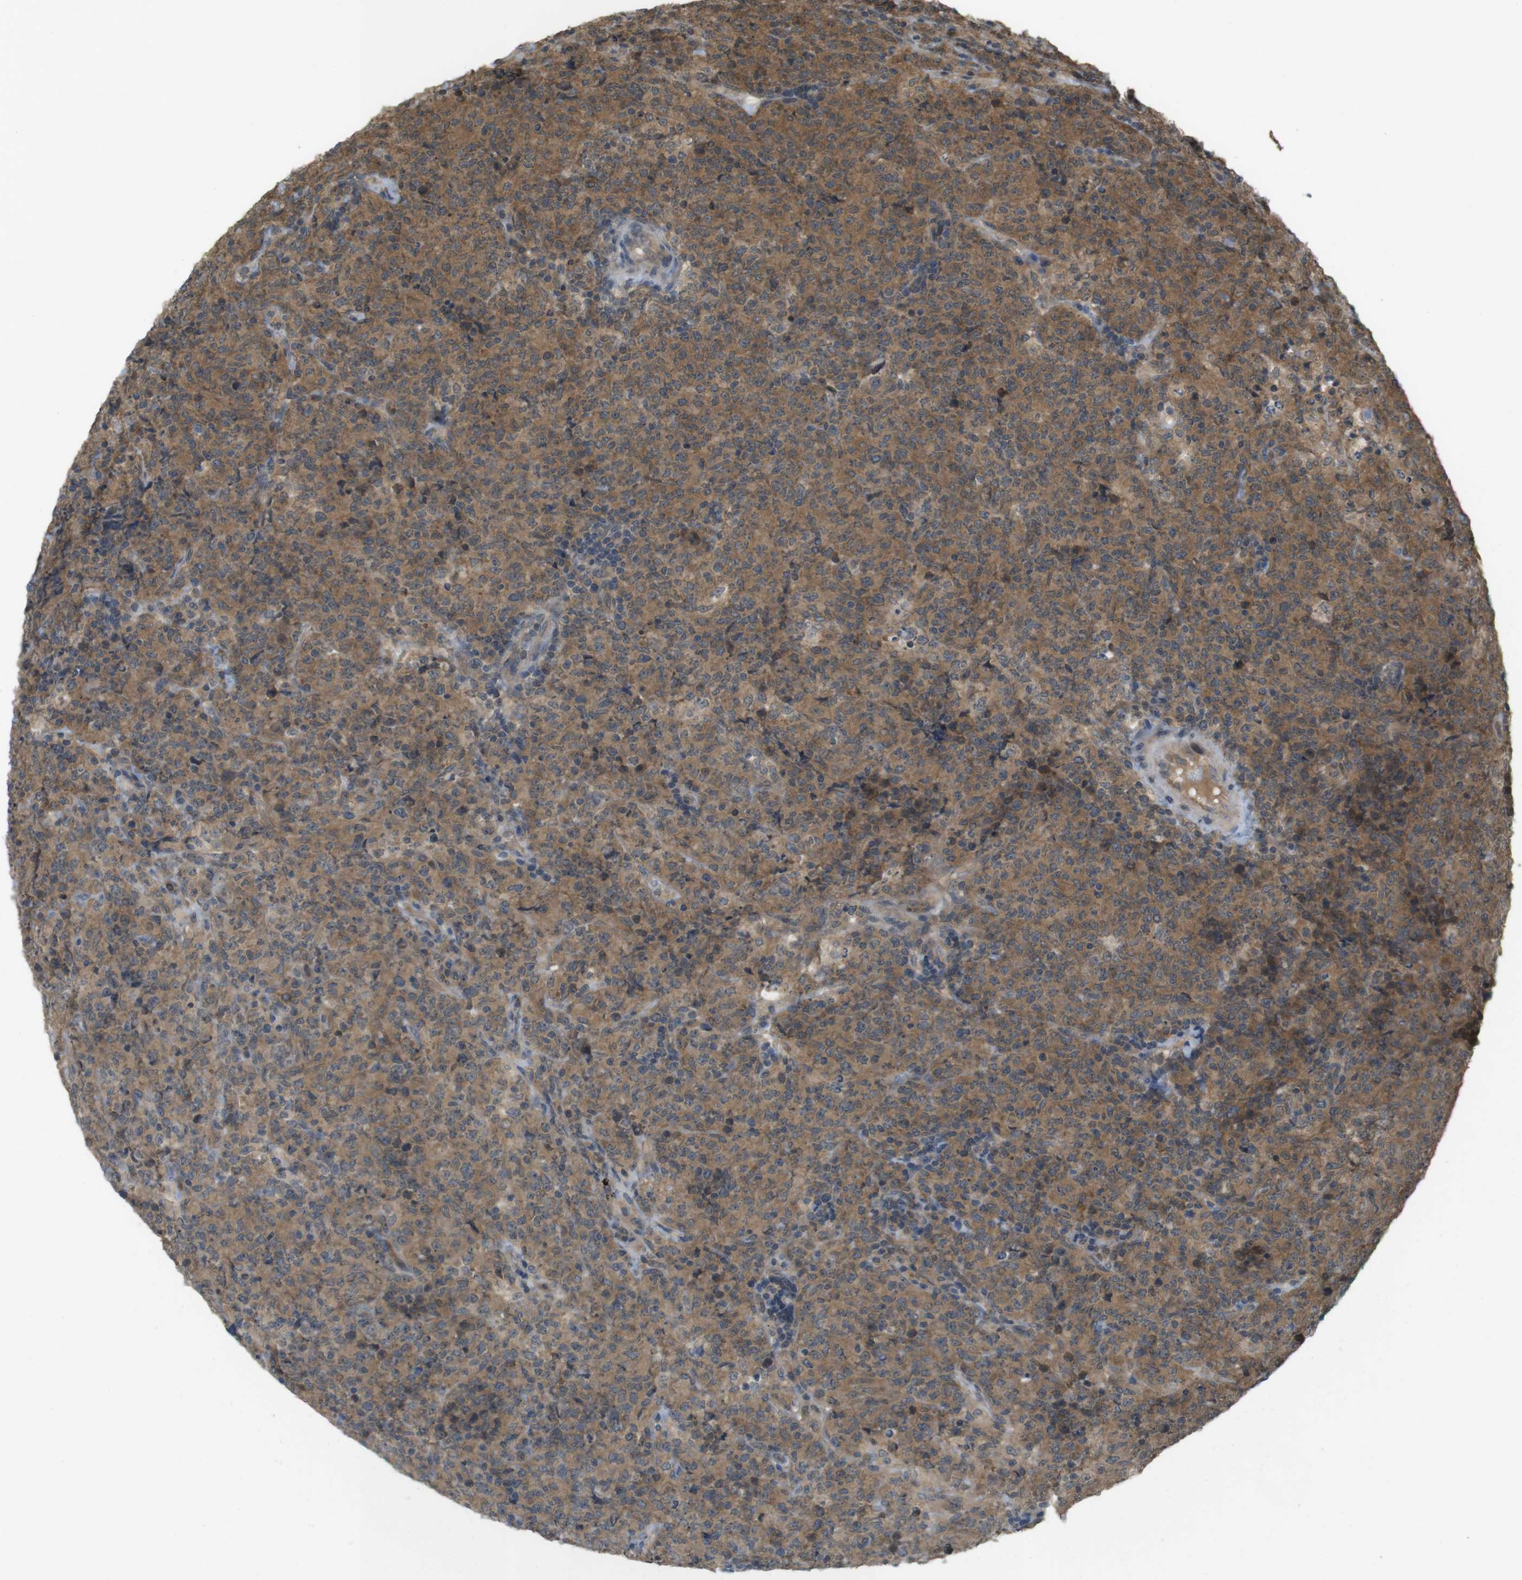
{"staining": {"intensity": "moderate", "quantity": ">75%", "location": "cytoplasmic/membranous"}, "tissue": "lymphoma", "cell_type": "Tumor cells", "image_type": "cancer", "snomed": [{"axis": "morphology", "description": "Malignant lymphoma, non-Hodgkin's type, High grade"}, {"axis": "topography", "description": "Tonsil"}], "caption": "This histopathology image reveals IHC staining of human lymphoma, with medium moderate cytoplasmic/membranous positivity in about >75% of tumor cells.", "gene": "RNF130", "patient": {"sex": "female", "age": 36}}